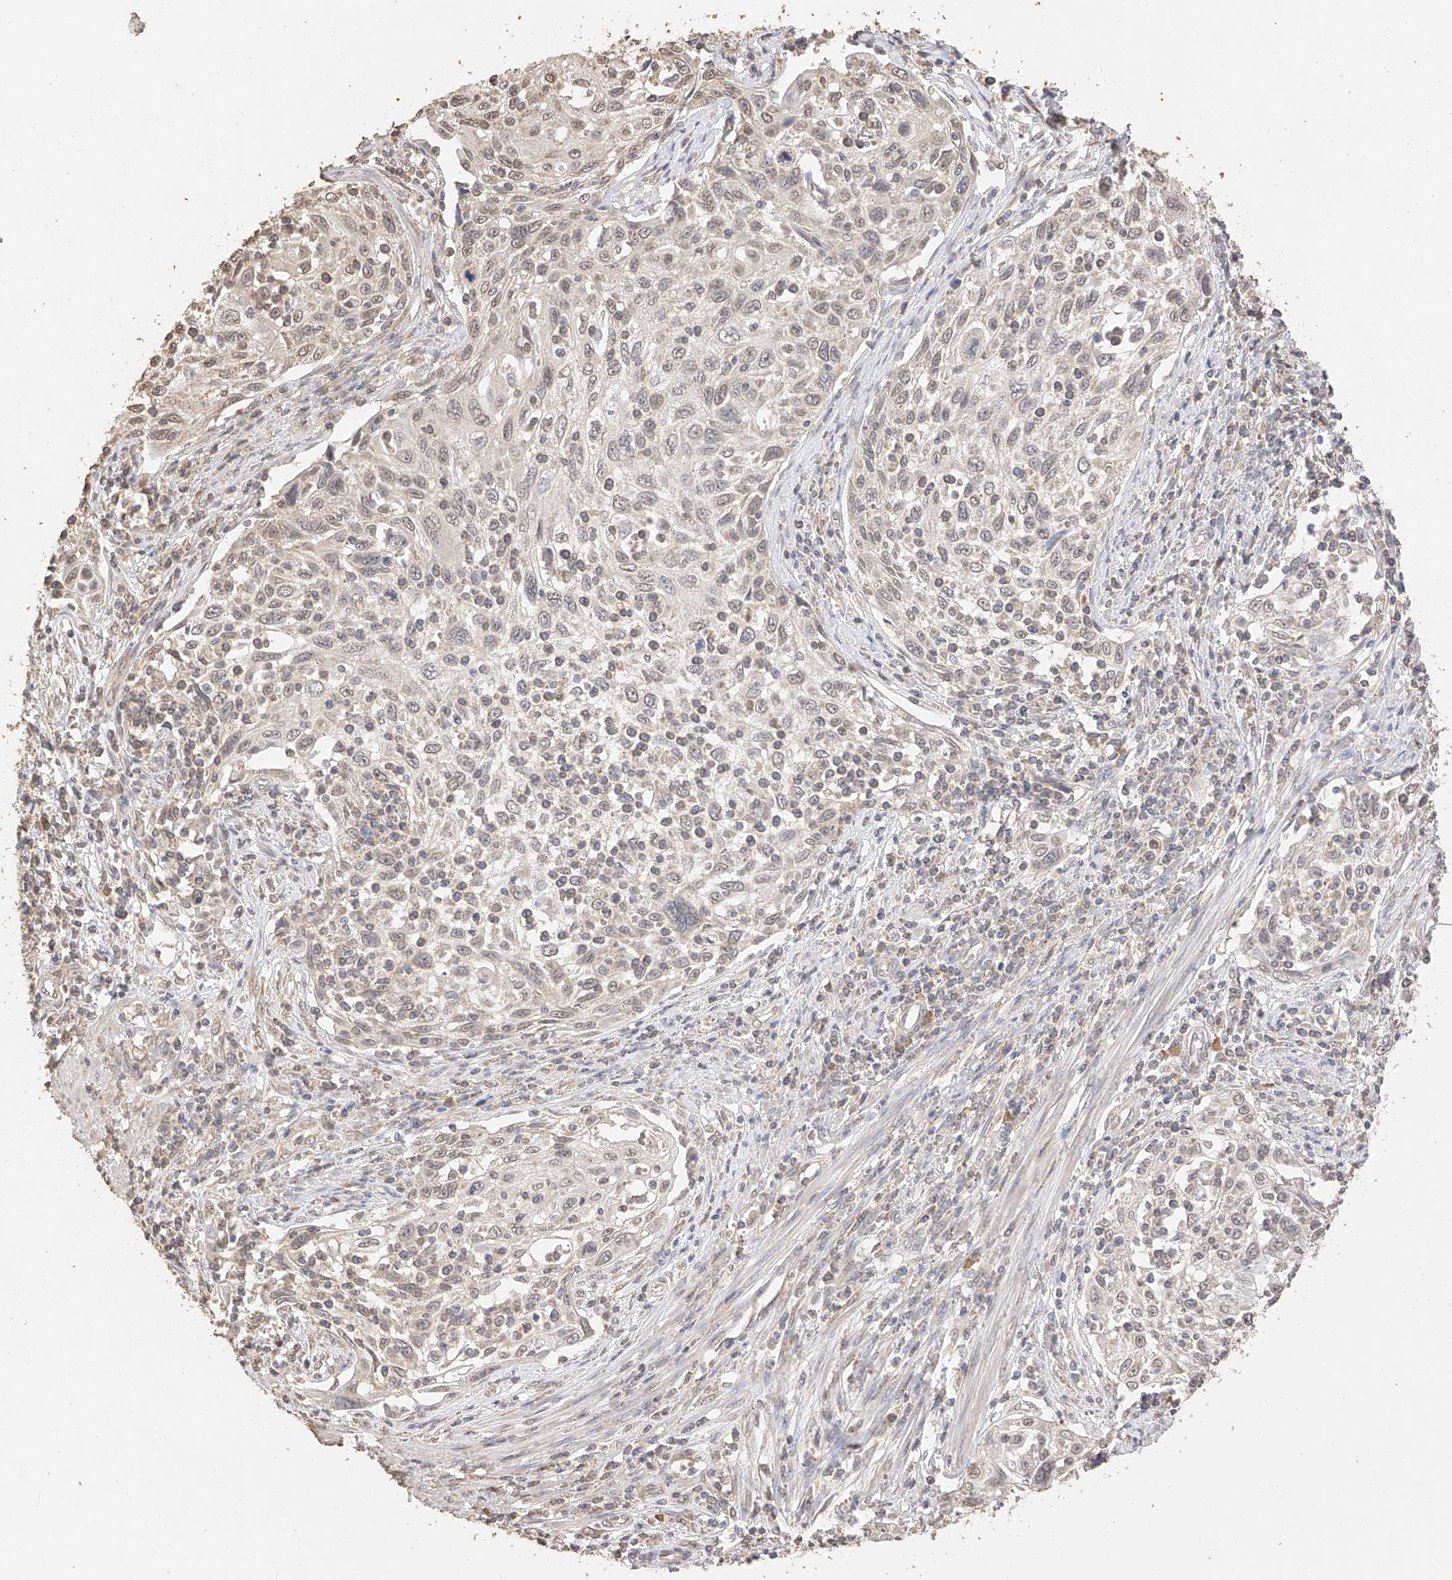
{"staining": {"intensity": "weak", "quantity": "25%-75%", "location": "nuclear"}, "tissue": "cervical cancer", "cell_type": "Tumor cells", "image_type": "cancer", "snomed": [{"axis": "morphology", "description": "Squamous cell carcinoma, NOS"}, {"axis": "topography", "description": "Cervix"}], "caption": "This image demonstrates immunohistochemistry staining of human cervical cancer (squamous cell carcinoma), with low weak nuclear positivity in approximately 25%-75% of tumor cells.", "gene": "IL22RA2", "patient": {"sex": "female", "age": 70}}